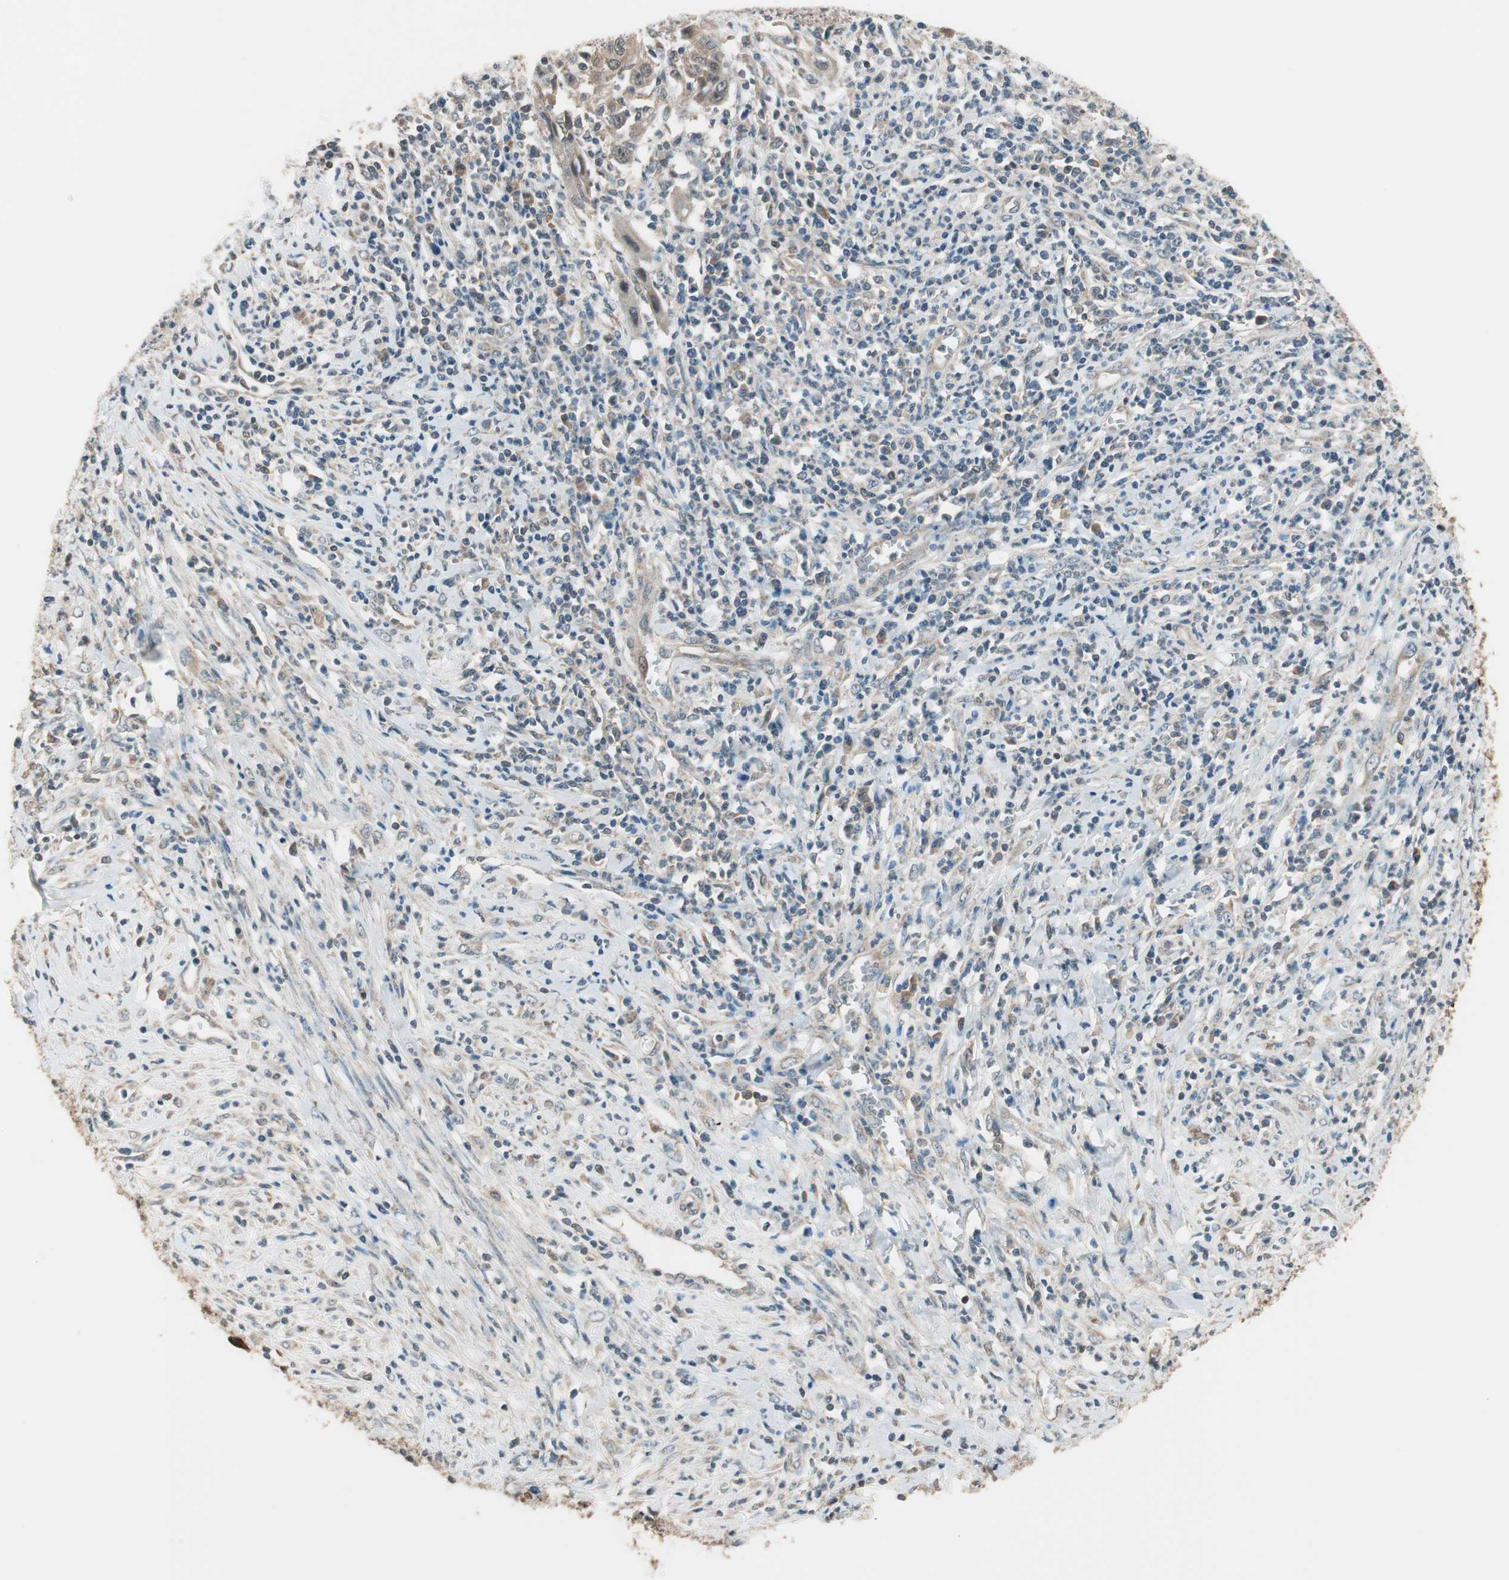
{"staining": {"intensity": "moderate", "quantity": ">75%", "location": "cytoplasmic/membranous"}, "tissue": "cervical cancer", "cell_type": "Tumor cells", "image_type": "cancer", "snomed": [{"axis": "morphology", "description": "Squamous cell carcinoma, NOS"}, {"axis": "topography", "description": "Cervix"}], "caption": "A brown stain shows moderate cytoplasmic/membranous staining of a protein in human cervical cancer (squamous cell carcinoma) tumor cells.", "gene": "TRIM21", "patient": {"sex": "female", "age": 32}}